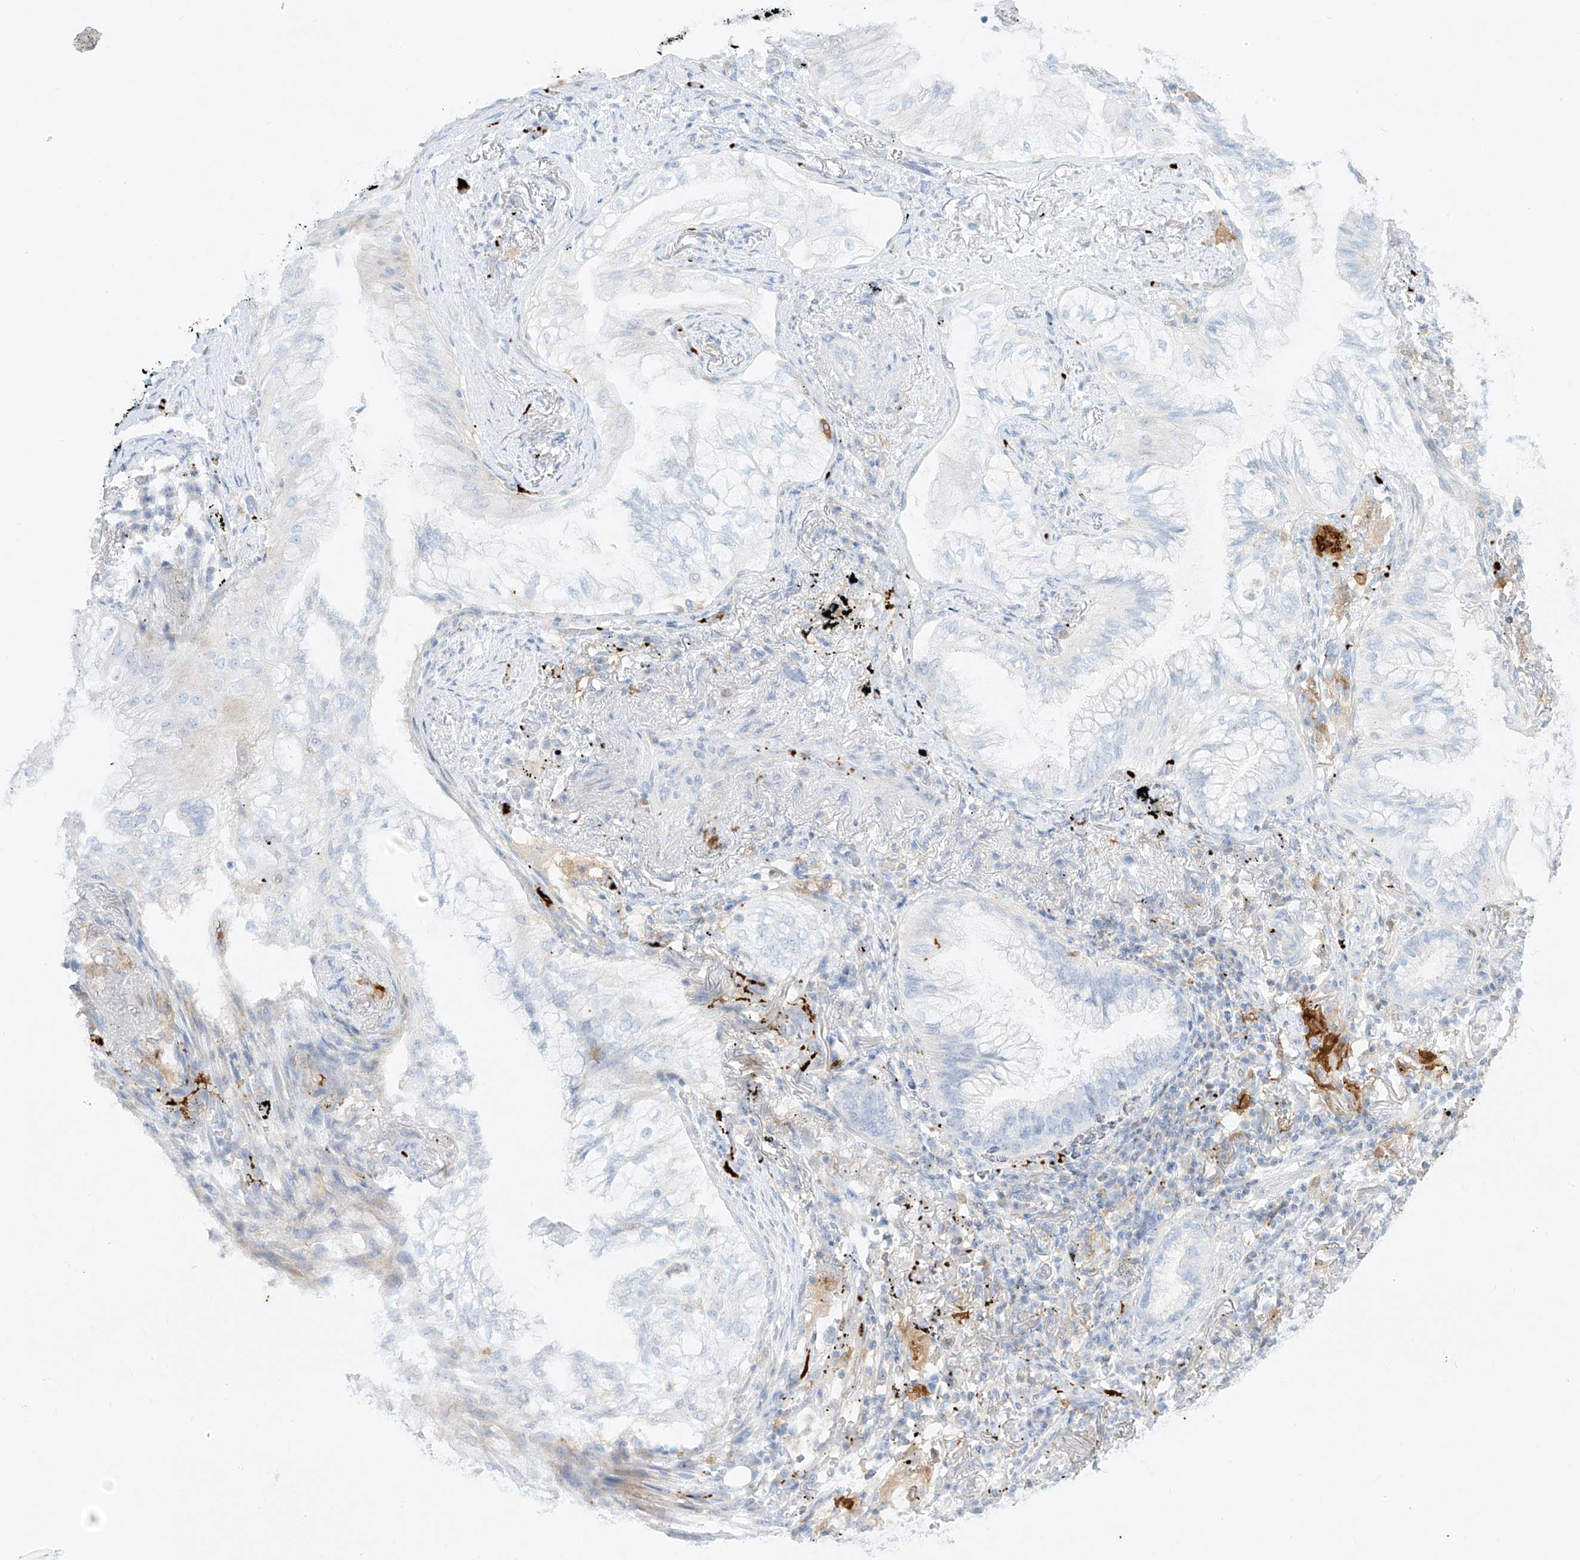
{"staining": {"intensity": "negative", "quantity": "none", "location": "none"}, "tissue": "lung cancer", "cell_type": "Tumor cells", "image_type": "cancer", "snomed": [{"axis": "morphology", "description": "Adenocarcinoma, NOS"}, {"axis": "topography", "description": "Lung"}], "caption": "DAB (3,3'-diaminobenzidine) immunohistochemical staining of adenocarcinoma (lung) exhibits no significant staining in tumor cells.", "gene": "PLEK", "patient": {"sex": "female", "age": 70}}